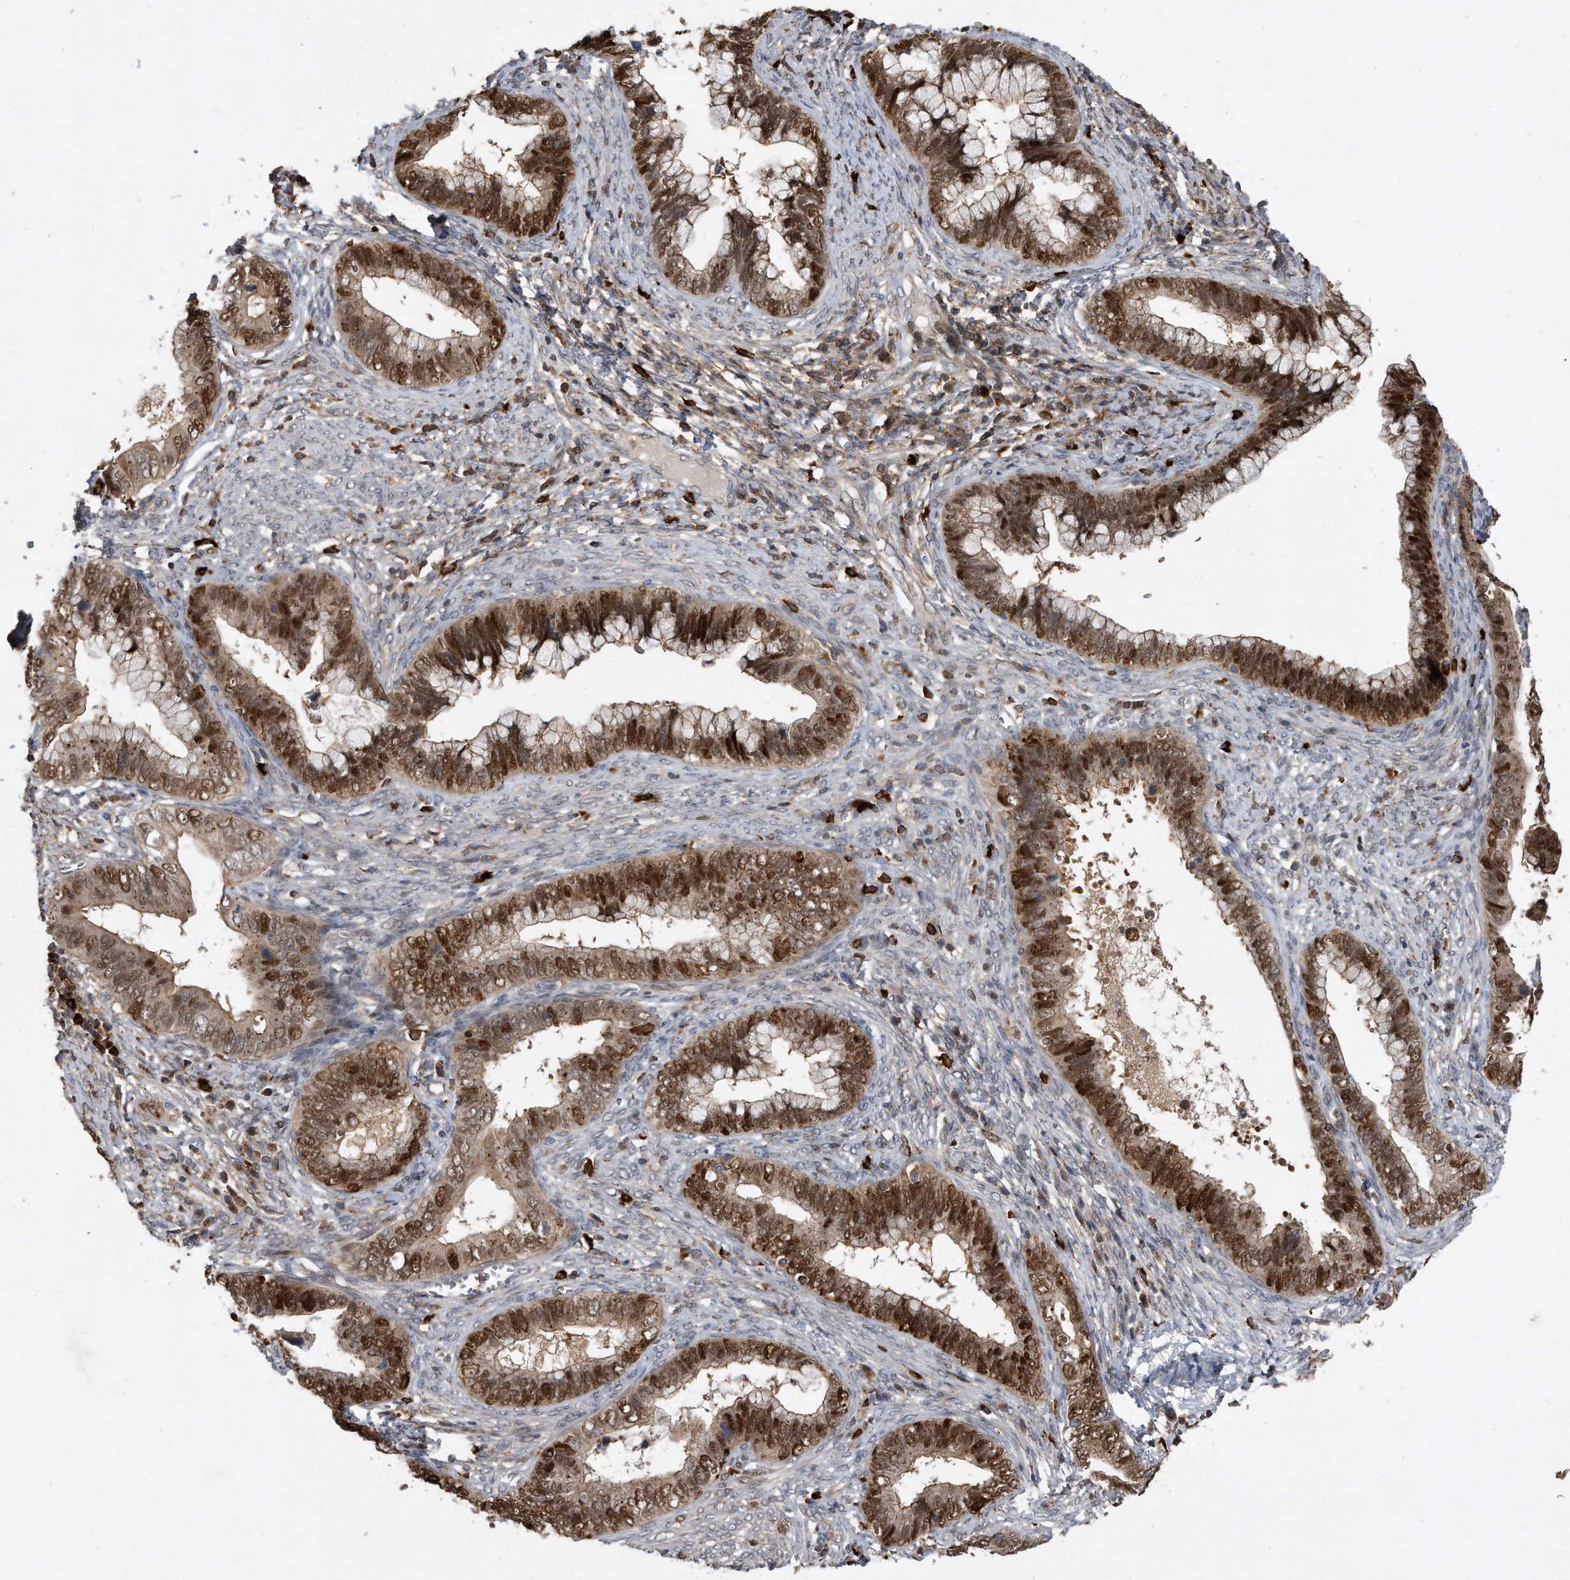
{"staining": {"intensity": "strong", "quantity": ">75%", "location": "cytoplasmic/membranous,nuclear"}, "tissue": "cervical cancer", "cell_type": "Tumor cells", "image_type": "cancer", "snomed": [{"axis": "morphology", "description": "Adenocarcinoma, NOS"}, {"axis": "topography", "description": "Cervix"}], "caption": "High-magnification brightfield microscopy of adenocarcinoma (cervical) stained with DAB (3,3'-diaminobenzidine) (brown) and counterstained with hematoxylin (blue). tumor cells exhibit strong cytoplasmic/membranous and nuclear positivity is identified in about>75% of cells.", "gene": "PGBD2", "patient": {"sex": "female", "age": 44}}